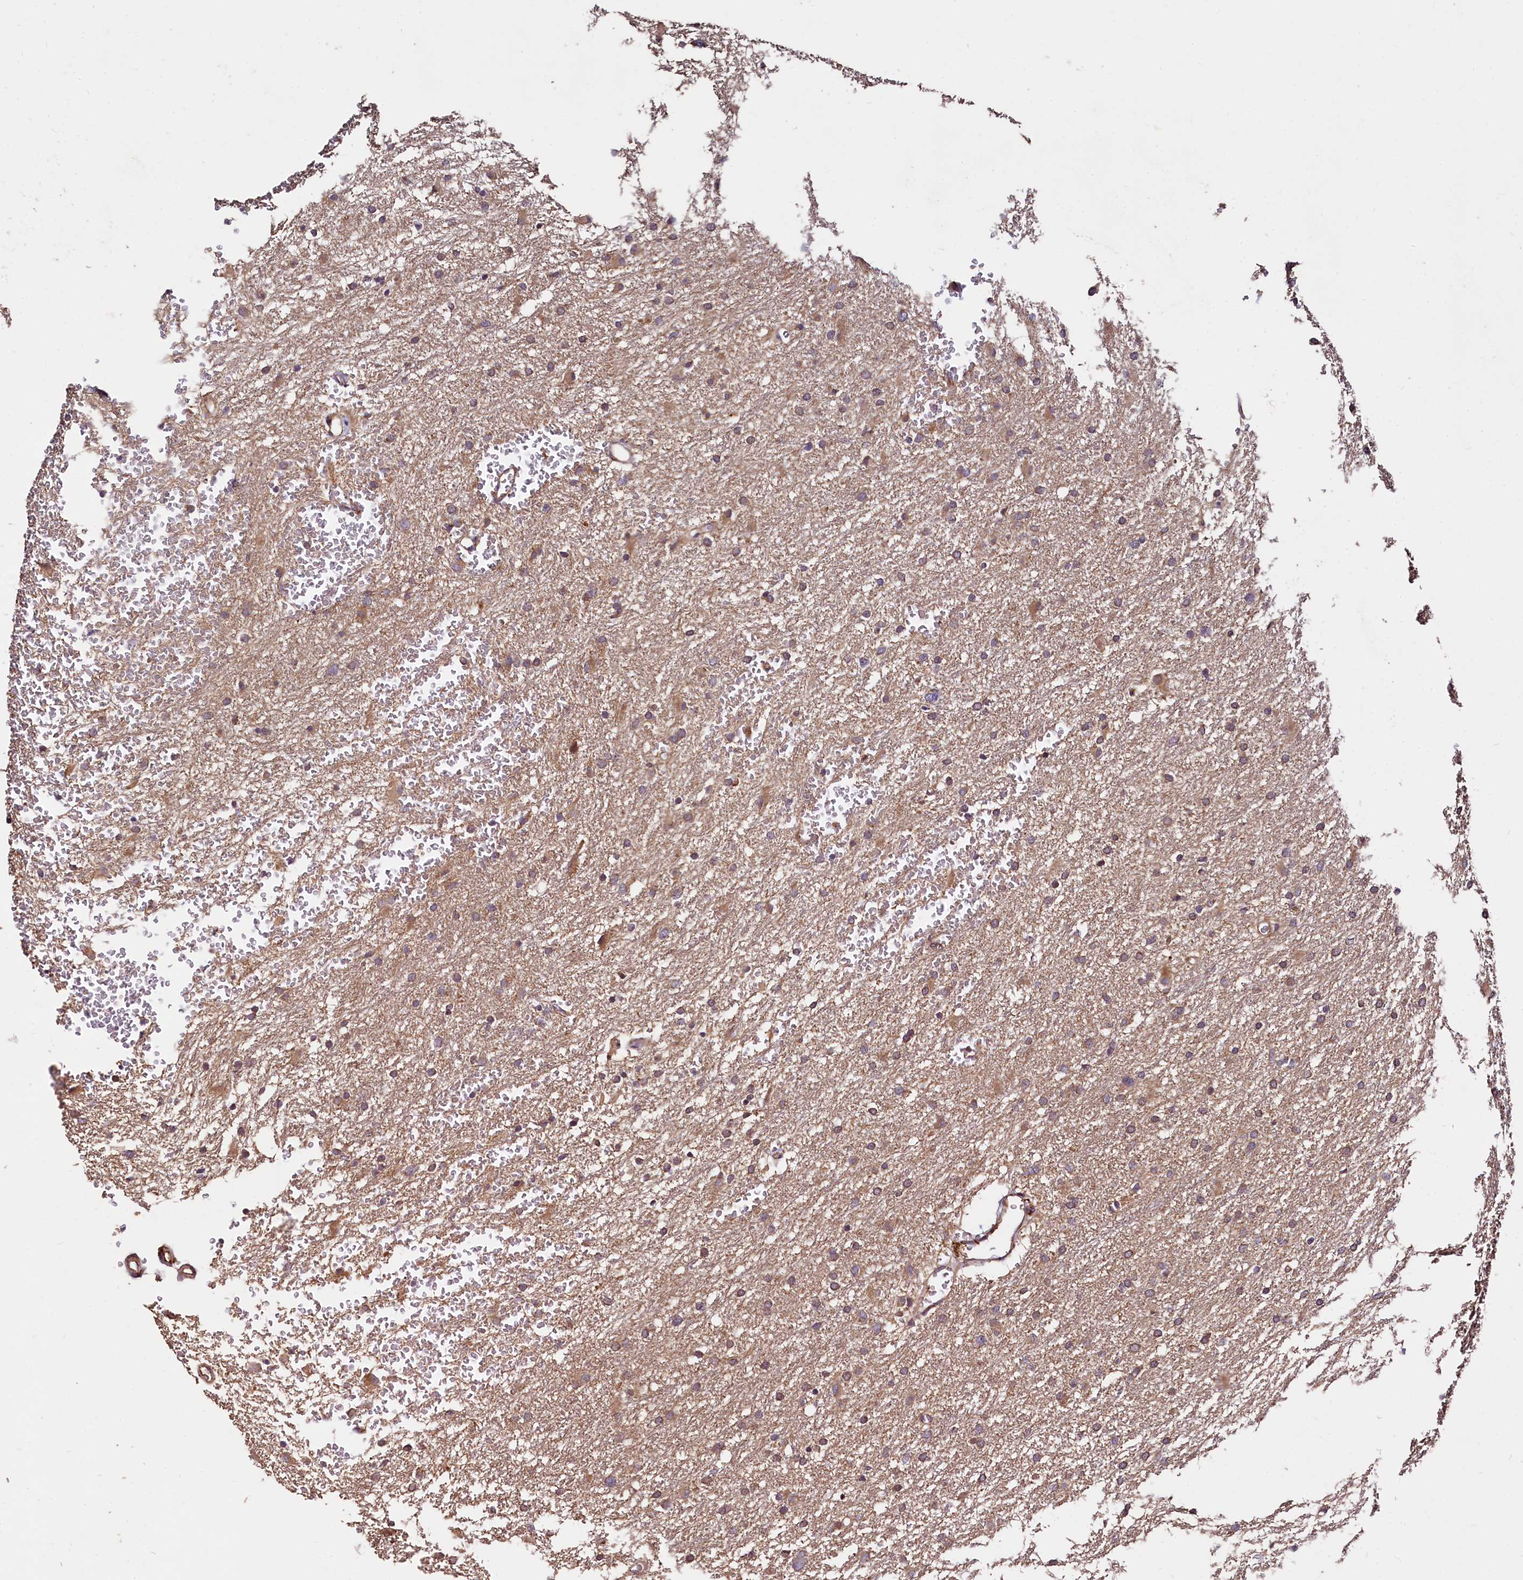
{"staining": {"intensity": "weak", "quantity": "<25%", "location": "cytoplasmic/membranous"}, "tissue": "glioma", "cell_type": "Tumor cells", "image_type": "cancer", "snomed": [{"axis": "morphology", "description": "Glioma, malignant, High grade"}, {"axis": "topography", "description": "Cerebral cortex"}], "caption": "This is a photomicrograph of IHC staining of high-grade glioma (malignant), which shows no staining in tumor cells. Brightfield microscopy of IHC stained with DAB (3,3'-diaminobenzidine) (brown) and hematoxylin (blue), captured at high magnification.", "gene": "RASSF1", "patient": {"sex": "female", "age": 36}}